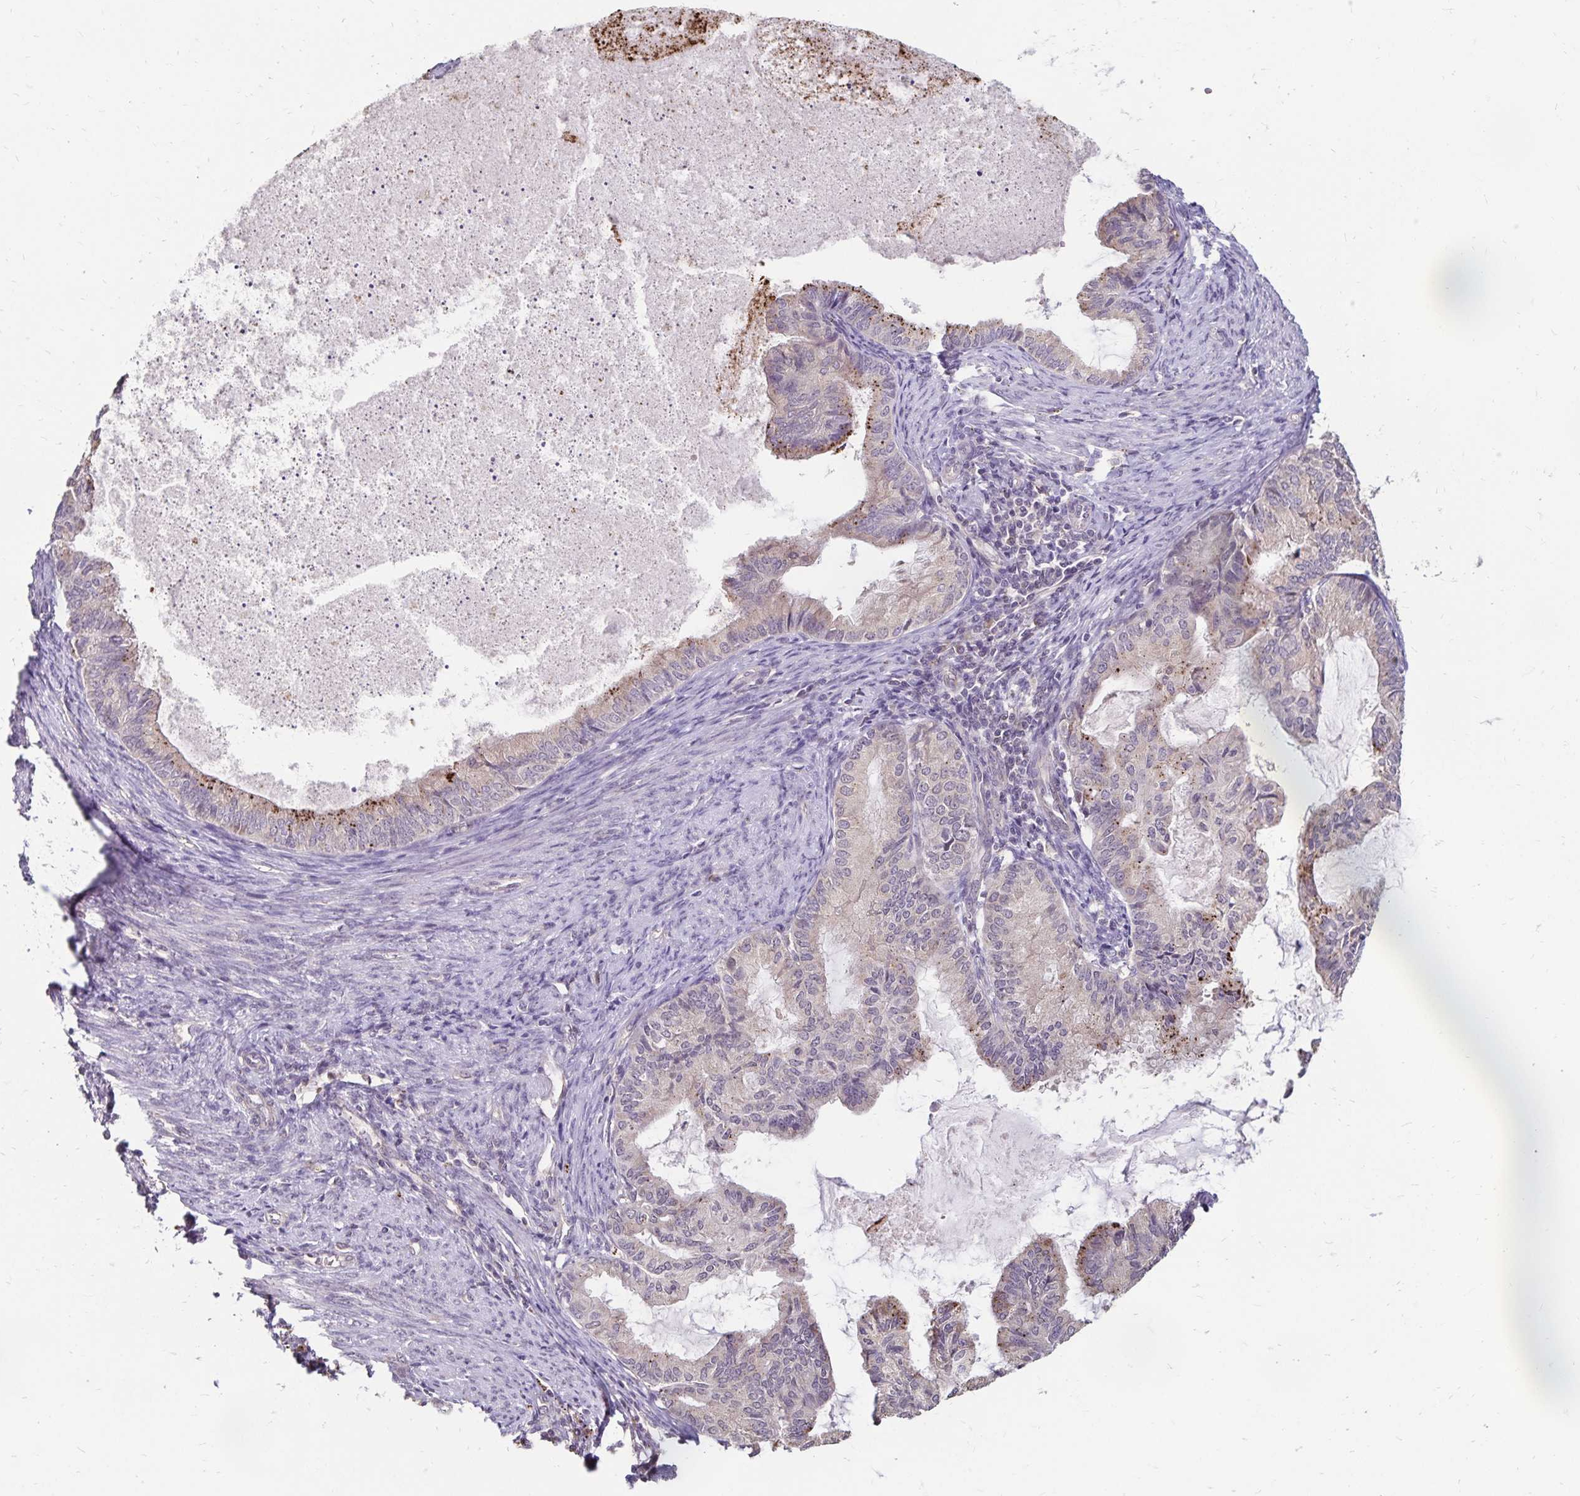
{"staining": {"intensity": "weak", "quantity": "25%-75%", "location": "cytoplasmic/membranous"}, "tissue": "endometrial cancer", "cell_type": "Tumor cells", "image_type": "cancer", "snomed": [{"axis": "morphology", "description": "Adenocarcinoma, NOS"}, {"axis": "topography", "description": "Endometrium"}], "caption": "This image displays endometrial cancer stained with immunohistochemistry to label a protein in brown. The cytoplasmic/membranous of tumor cells show weak positivity for the protein. Nuclei are counter-stained blue.", "gene": "EMC10", "patient": {"sex": "female", "age": 86}}